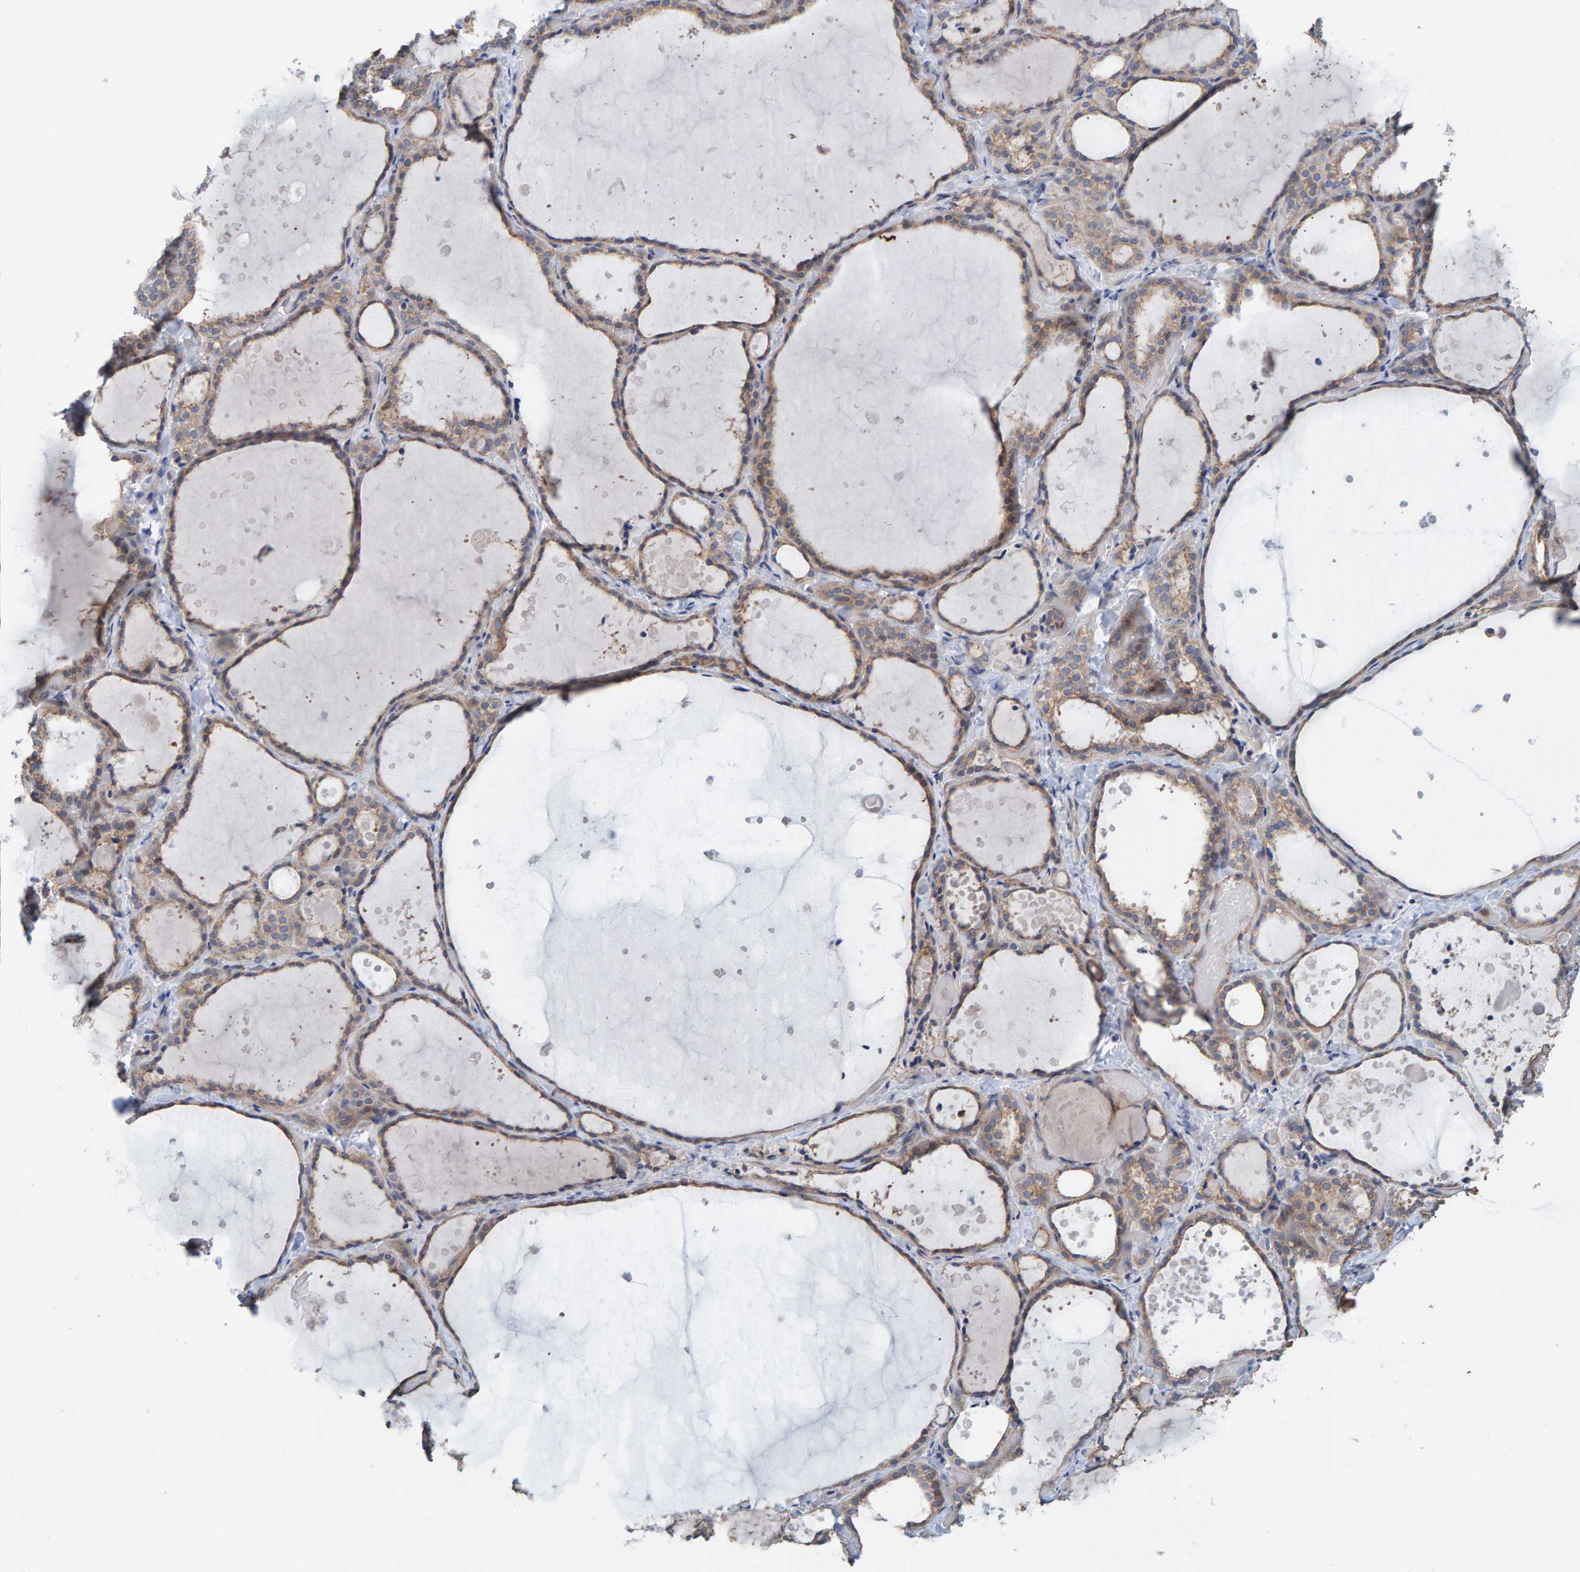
{"staining": {"intensity": "moderate", "quantity": "25%-75%", "location": "cytoplasmic/membranous"}, "tissue": "thyroid gland", "cell_type": "Glandular cells", "image_type": "normal", "snomed": [{"axis": "morphology", "description": "Normal tissue, NOS"}, {"axis": "topography", "description": "Thyroid gland"}], "caption": "Protein staining by IHC reveals moderate cytoplasmic/membranous positivity in approximately 25%-75% of glandular cells in normal thyroid gland. Ihc stains the protein in brown and the nuclei are stained blue.", "gene": "UBAP1", "patient": {"sex": "female", "age": 44}}